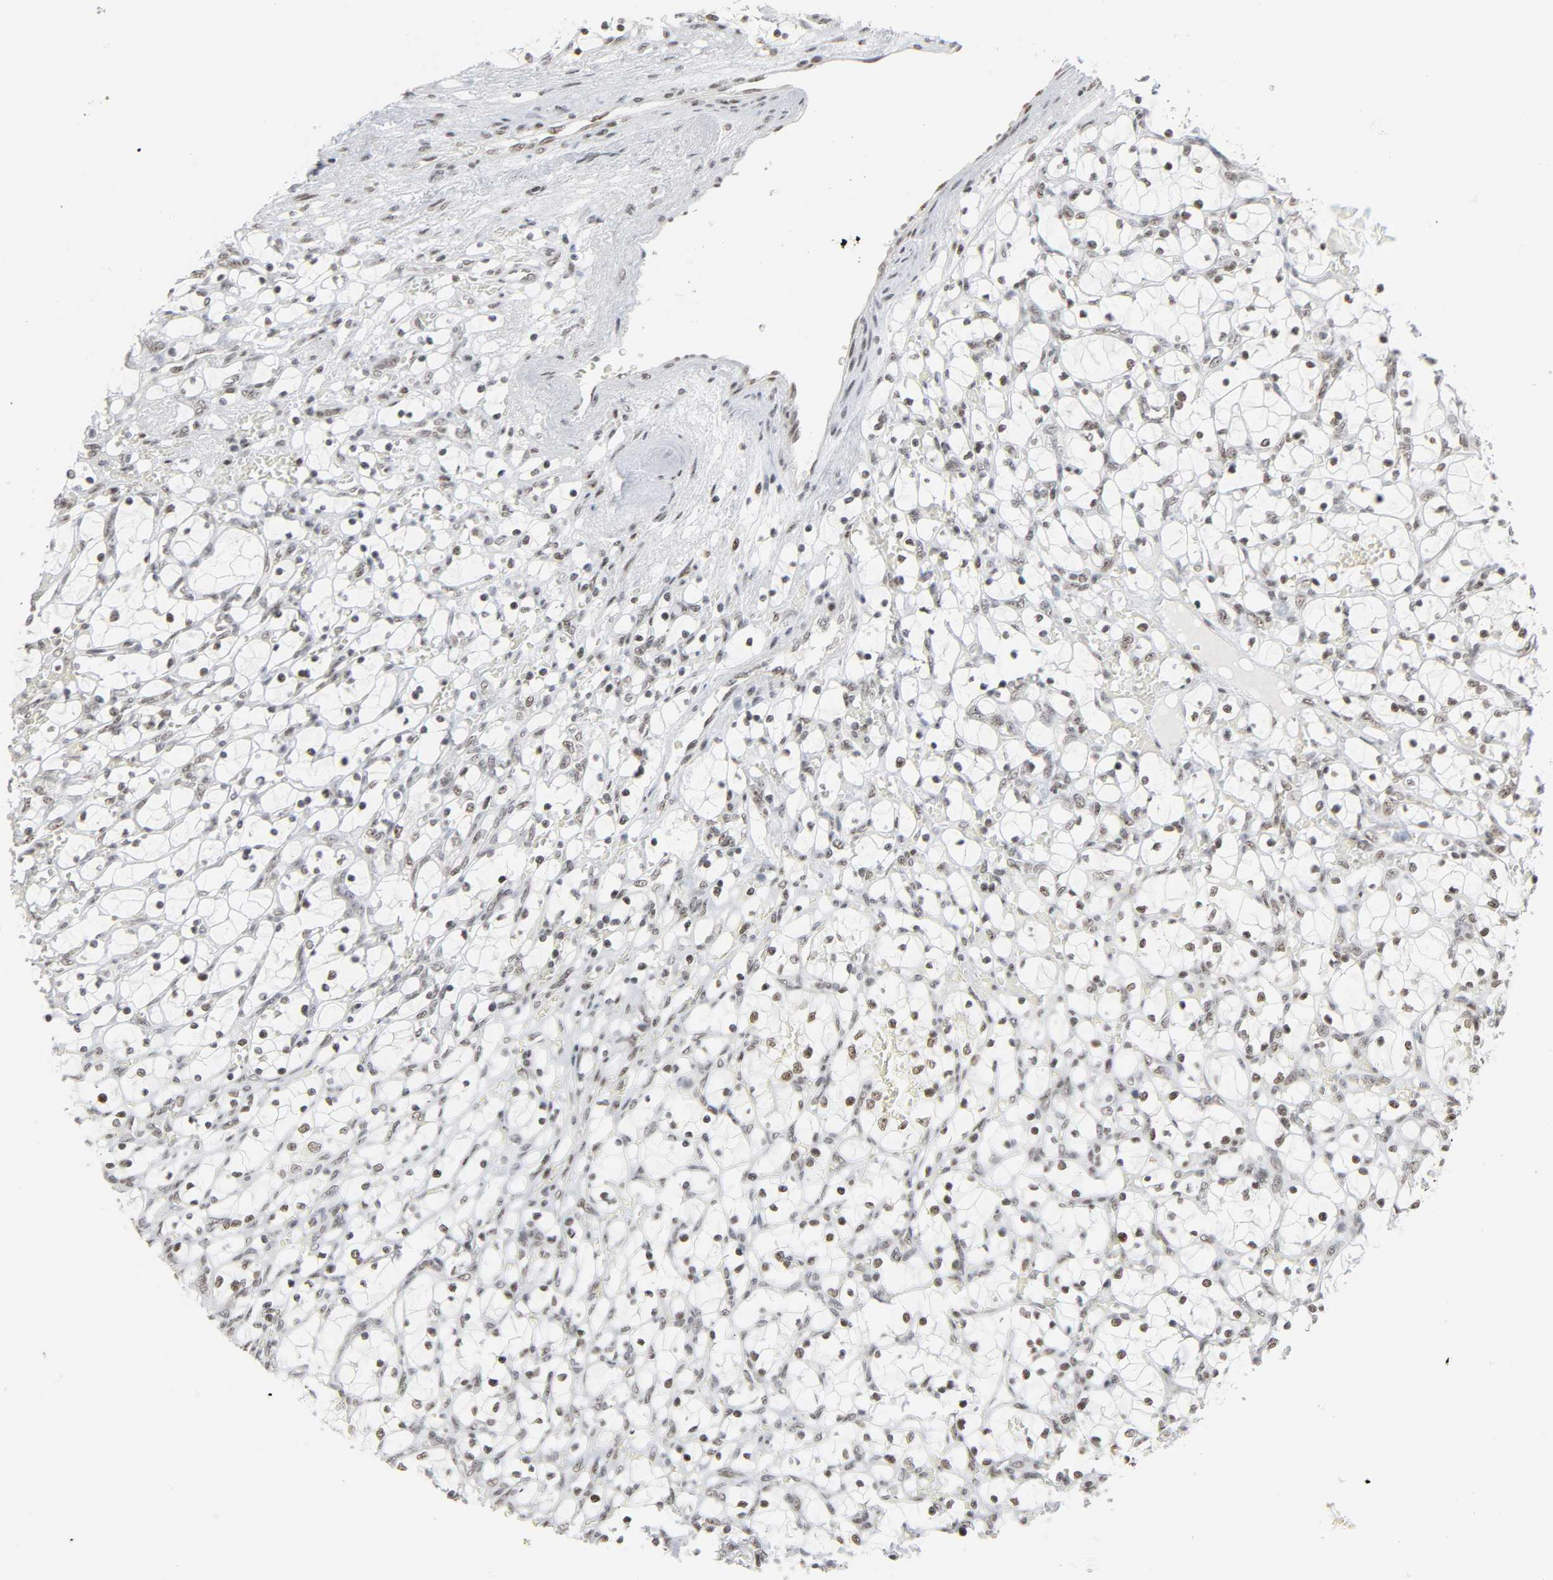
{"staining": {"intensity": "weak", "quantity": ">75%", "location": "nuclear"}, "tissue": "renal cancer", "cell_type": "Tumor cells", "image_type": "cancer", "snomed": [{"axis": "morphology", "description": "Adenocarcinoma, NOS"}, {"axis": "topography", "description": "Kidney"}], "caption": "The photomicrograph reveals a brown stain indicating the presence of a protein in the nuclear of tumor cells in renal cancer (adenocarcinoma).", "gene": "CDK7", "patient": {"sex": "female", "age": 69}}